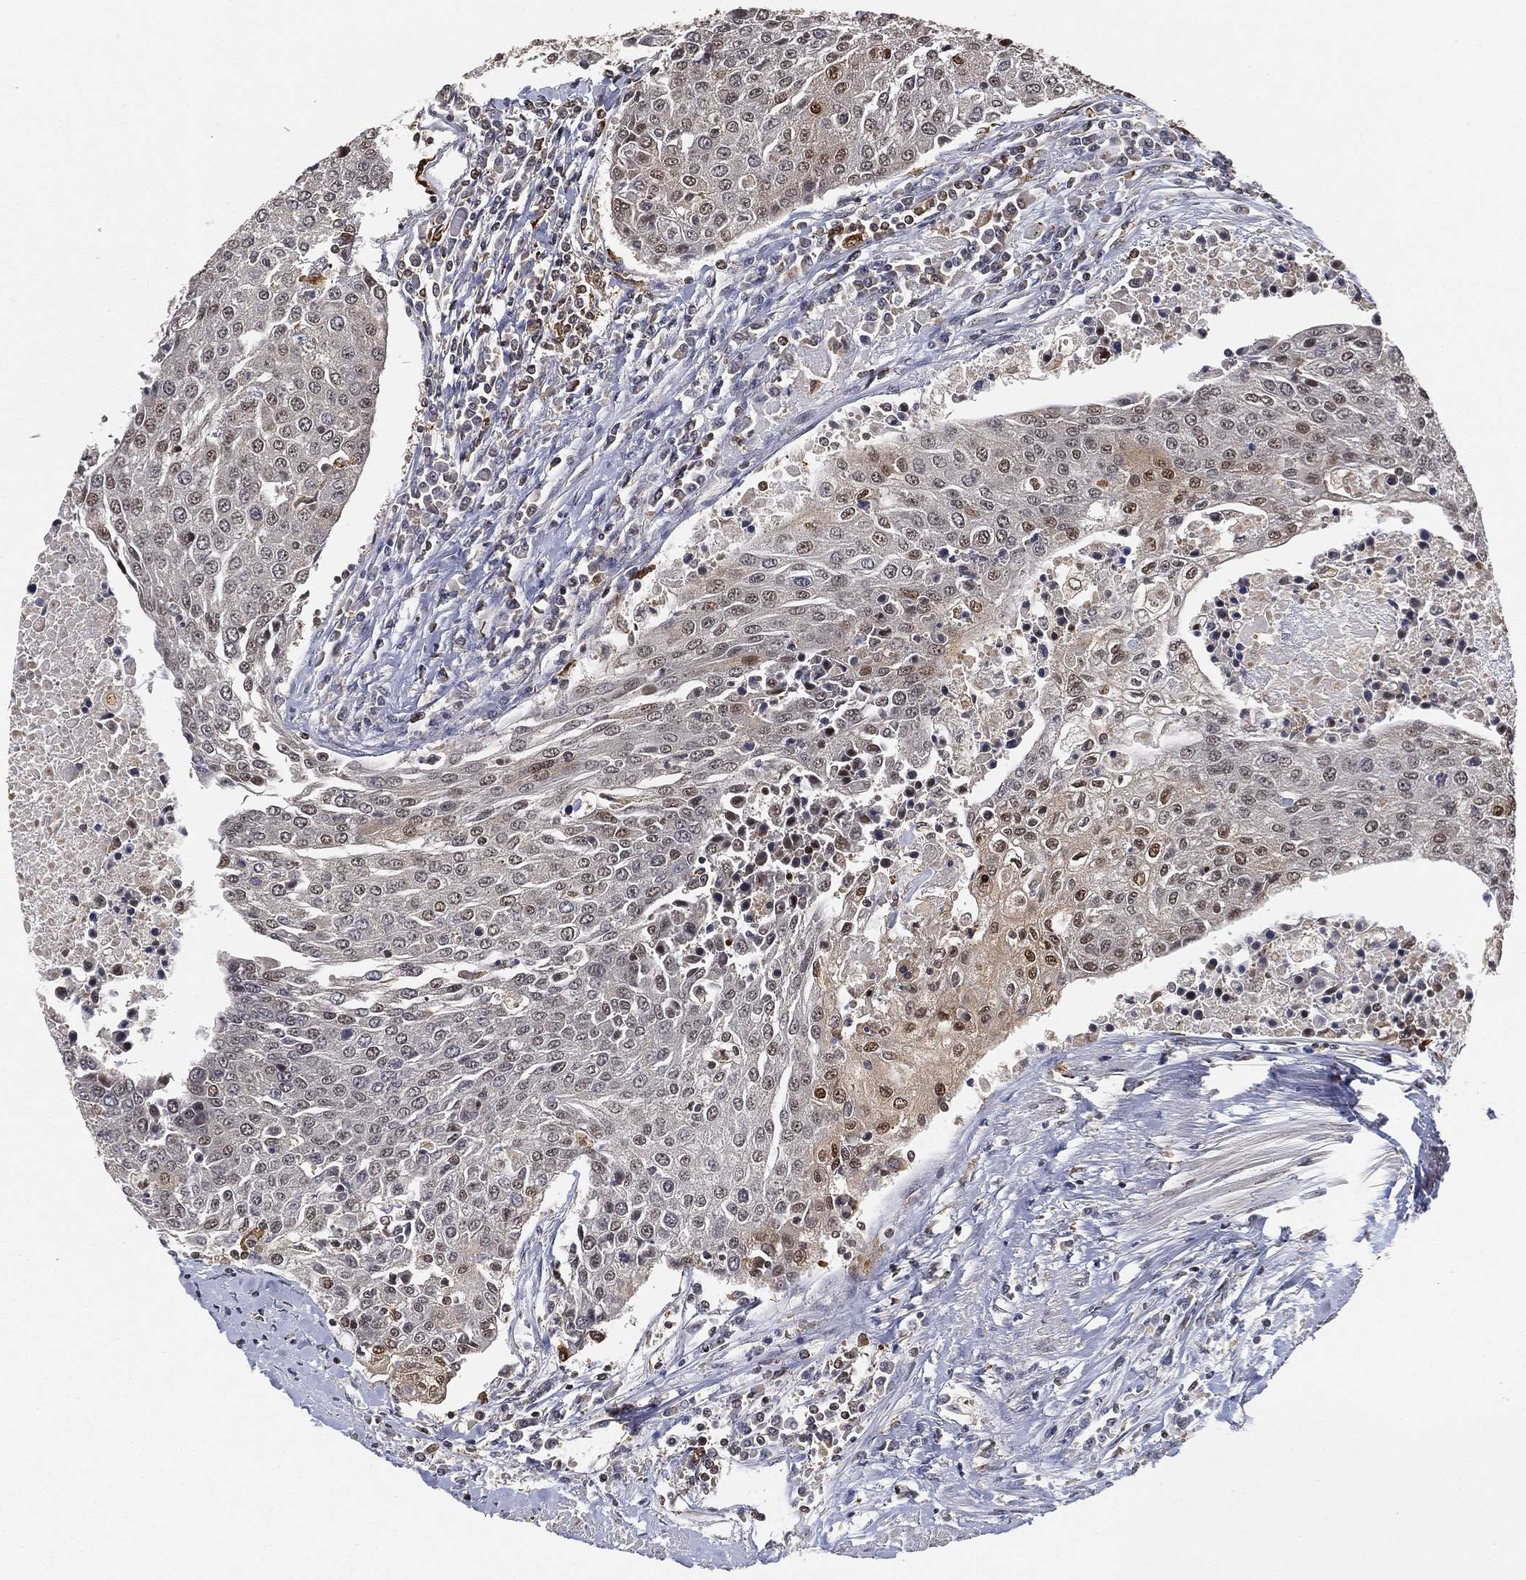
{"staining": {"intensity": "moderate", "quantity": "<25%", "location": "nuclear"}, "tissue": "urothelial cancer", "cell_type": "Tumor cells", "image_type": "cancer", "snomed": [{"axis": "morphology", "description": "Urothelial carcinoma, High grade"}, {"axis": "topography", "description": "Urinary bladder"}], "caption": "A low amount of moderate nuclear staining is present in about <25% of tumor cells in urothelial carcinoma (high-grade) tissue.", "gene": "WDR26", "patient": {"sex": "female", "age": 85}}